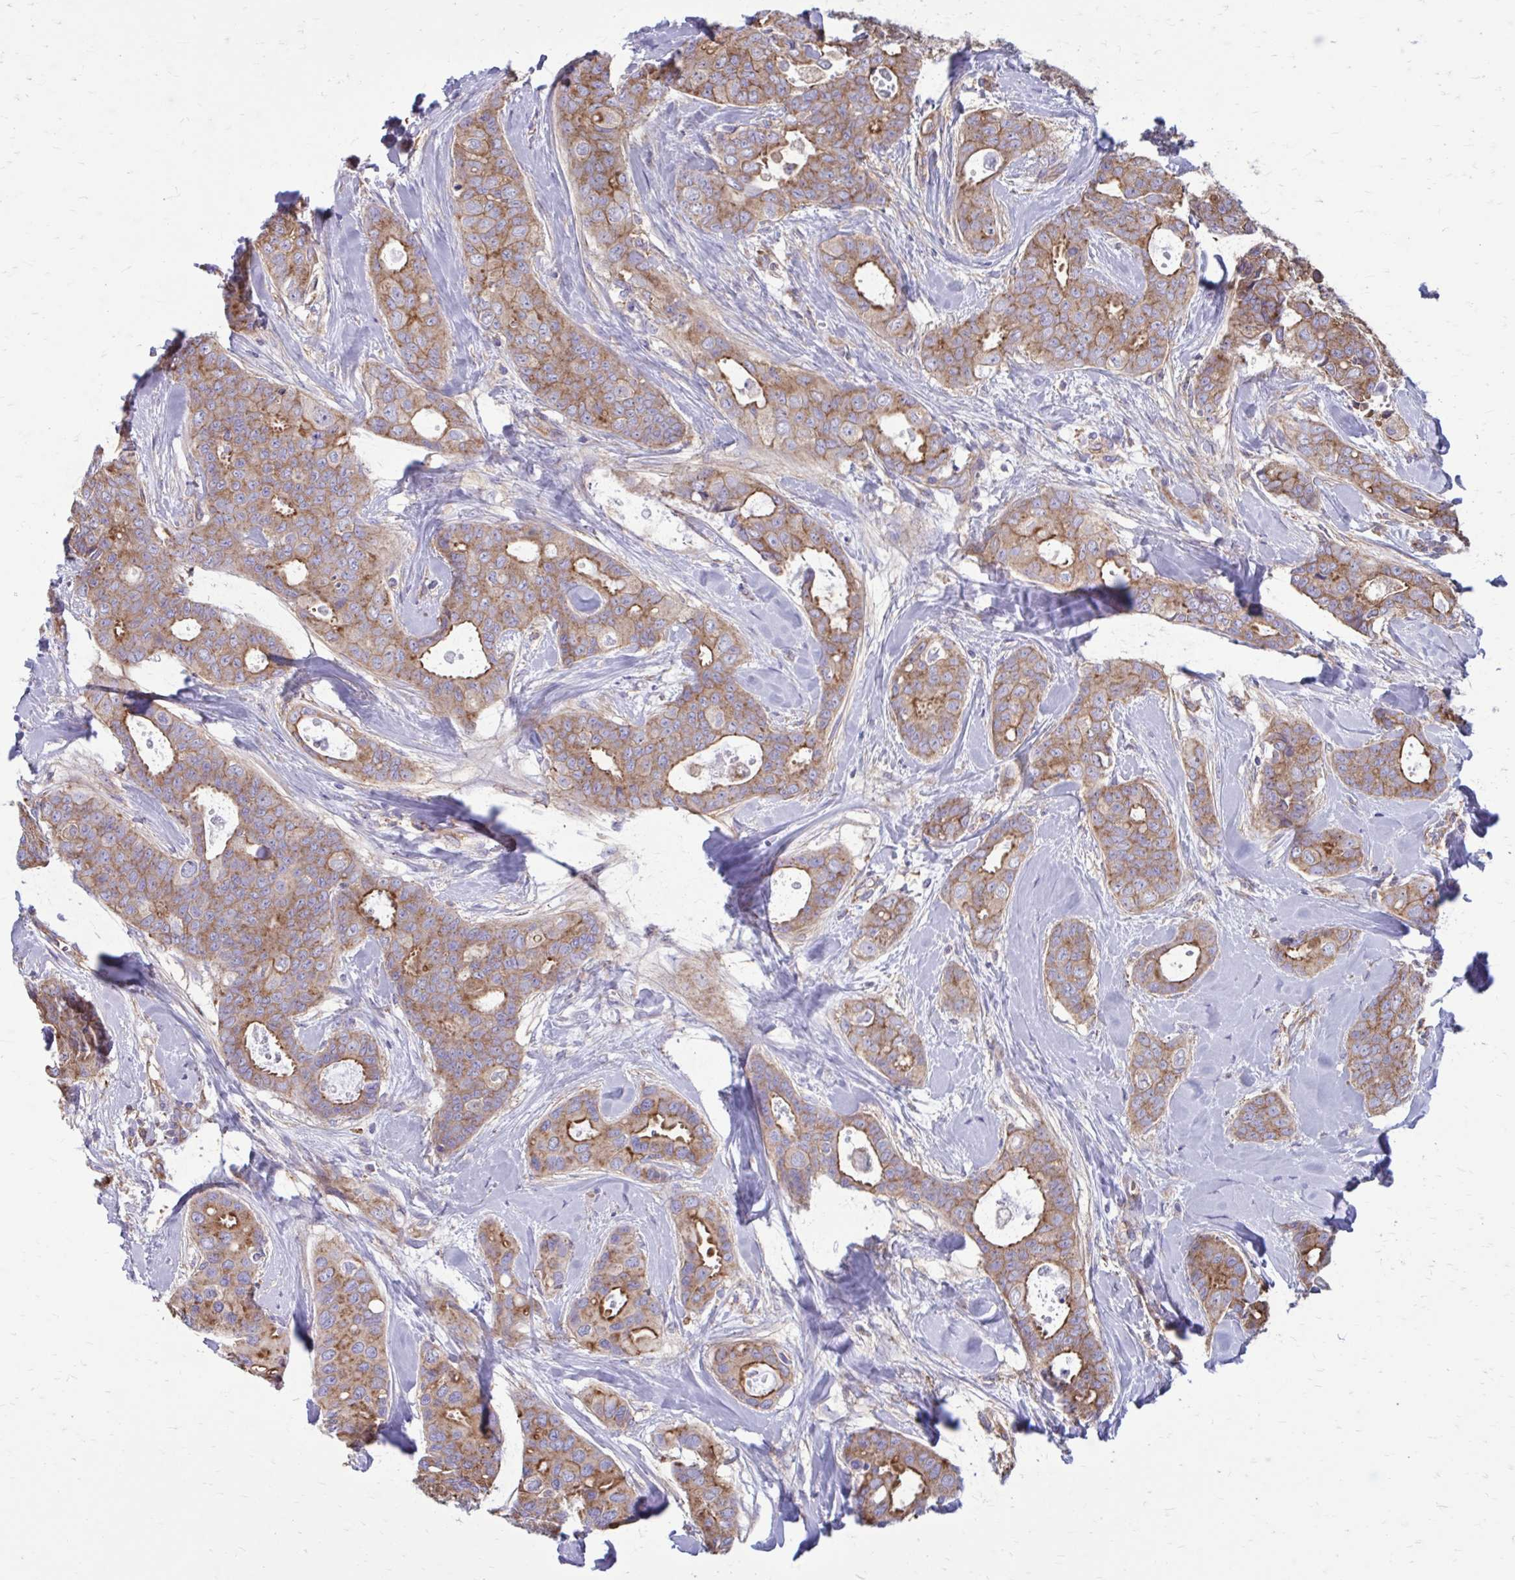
{"staining": {"intensity": "moderate", "quantity": ">75%", "location": "cytoplasmic/membranous"}, "tissue": "breast cancer", "cell_type": "Tumor cells", "image_type": "cancer", "snomed": [{"axis": "morphology", "description": "Duct carcinoma"}, {"axis": "topography", "description": "Breast"}], "caption": "Invasive ductal carcinoma (breast) tissue displays moderate cytoplasmic/membranous staining in approximately >75% of tumor cells", "gene": "CLTA", "patient": {"sex": "female", "age": 45}}